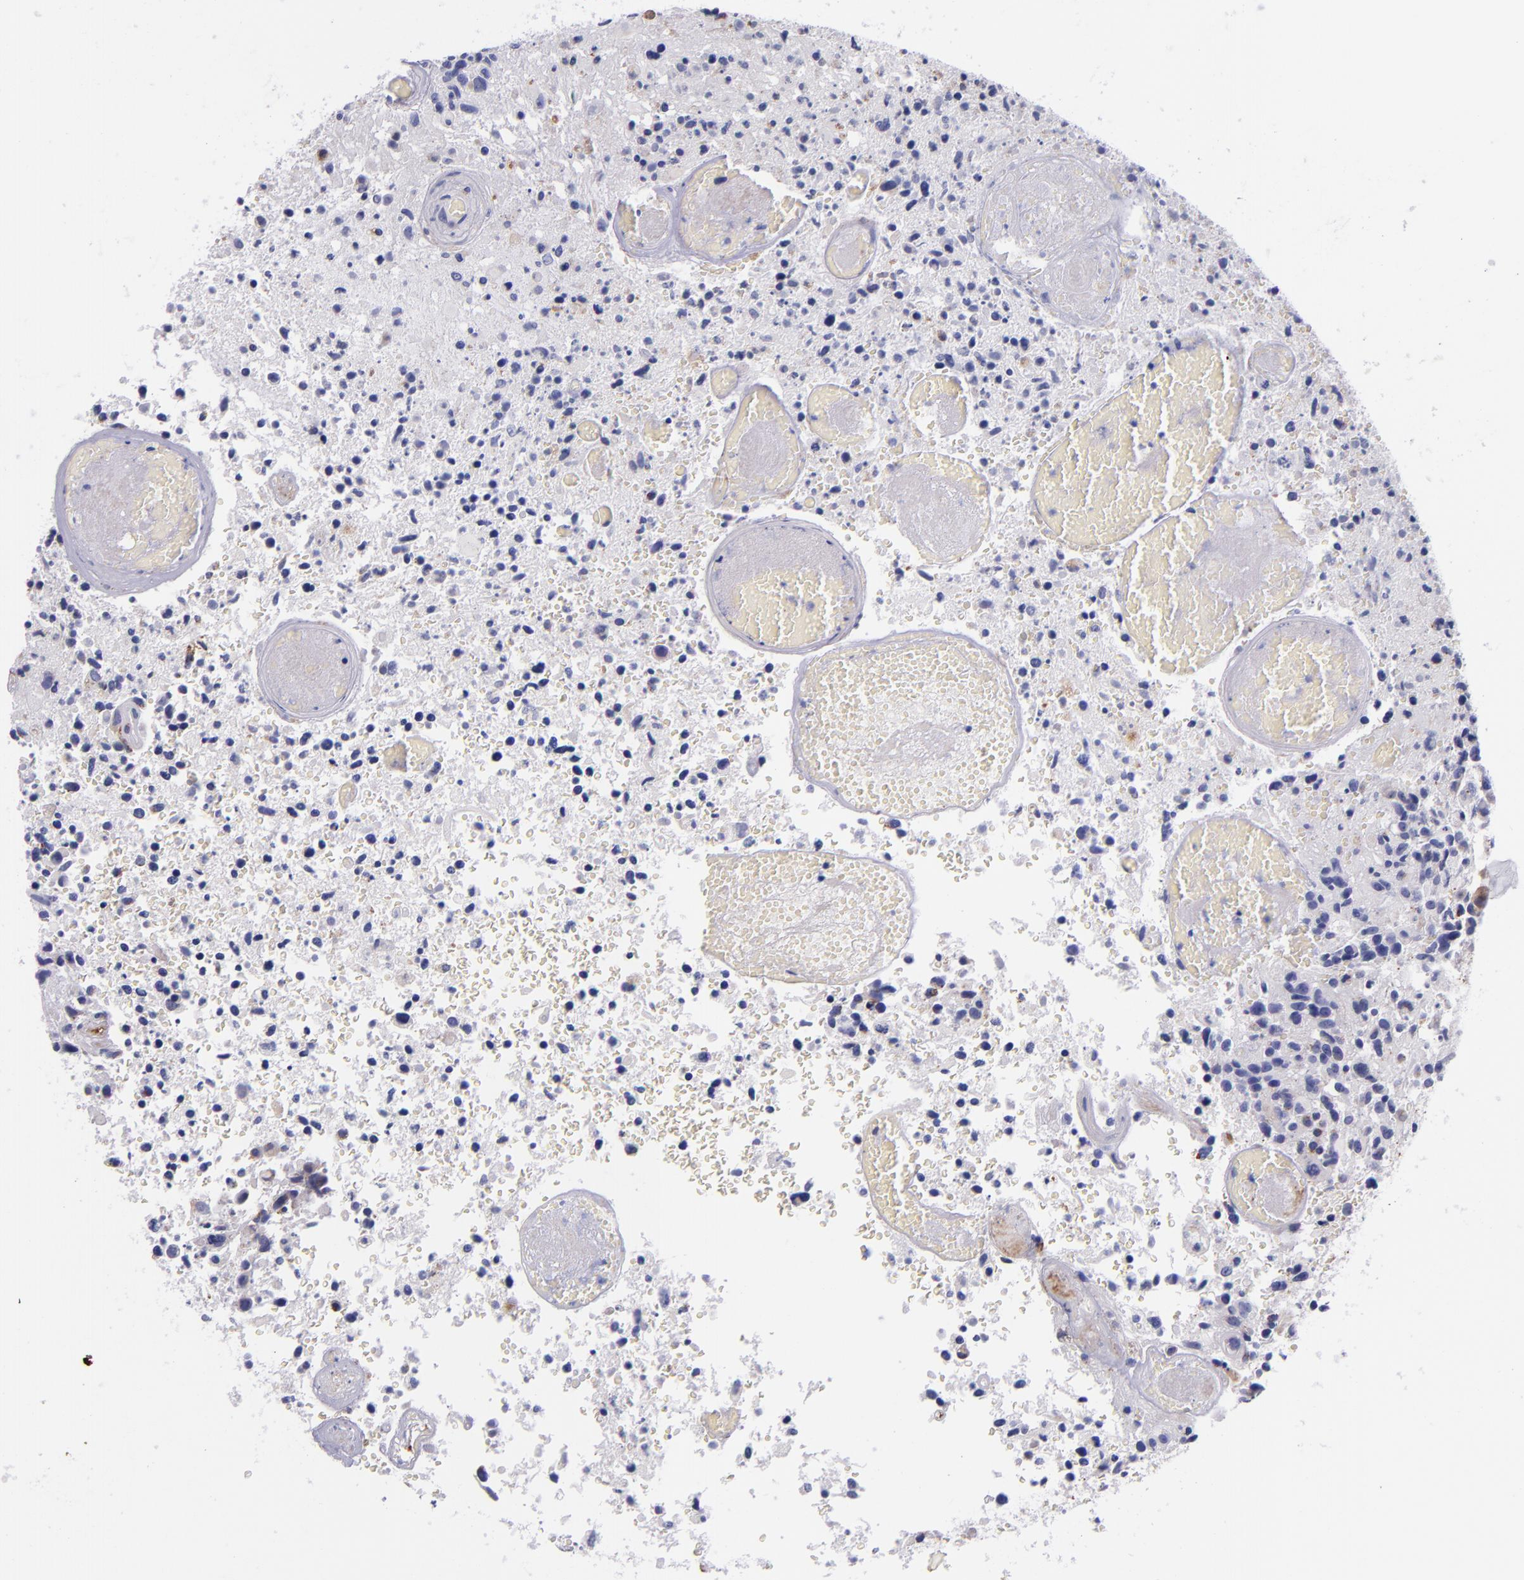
{"staining": {"intensity": "negative", "quantity": "none", "location": "none"}, "tissue": "glioma", "cell_type": "Tumor cells", "image_type": "cancer", "snomed": [{"axis": "morphology", "description": "Glioma, malignant, High grade"}, {"axis": "topography", "description": "Brain"}], "caption": "Protein analysis of malignant glioma (high-grade) demonstrates no significant staining in tumor cells. (DAB IHC with hematoxylin counter stain).", "gene": "IVL", "patient": {"sex": "male", "age": 72}}